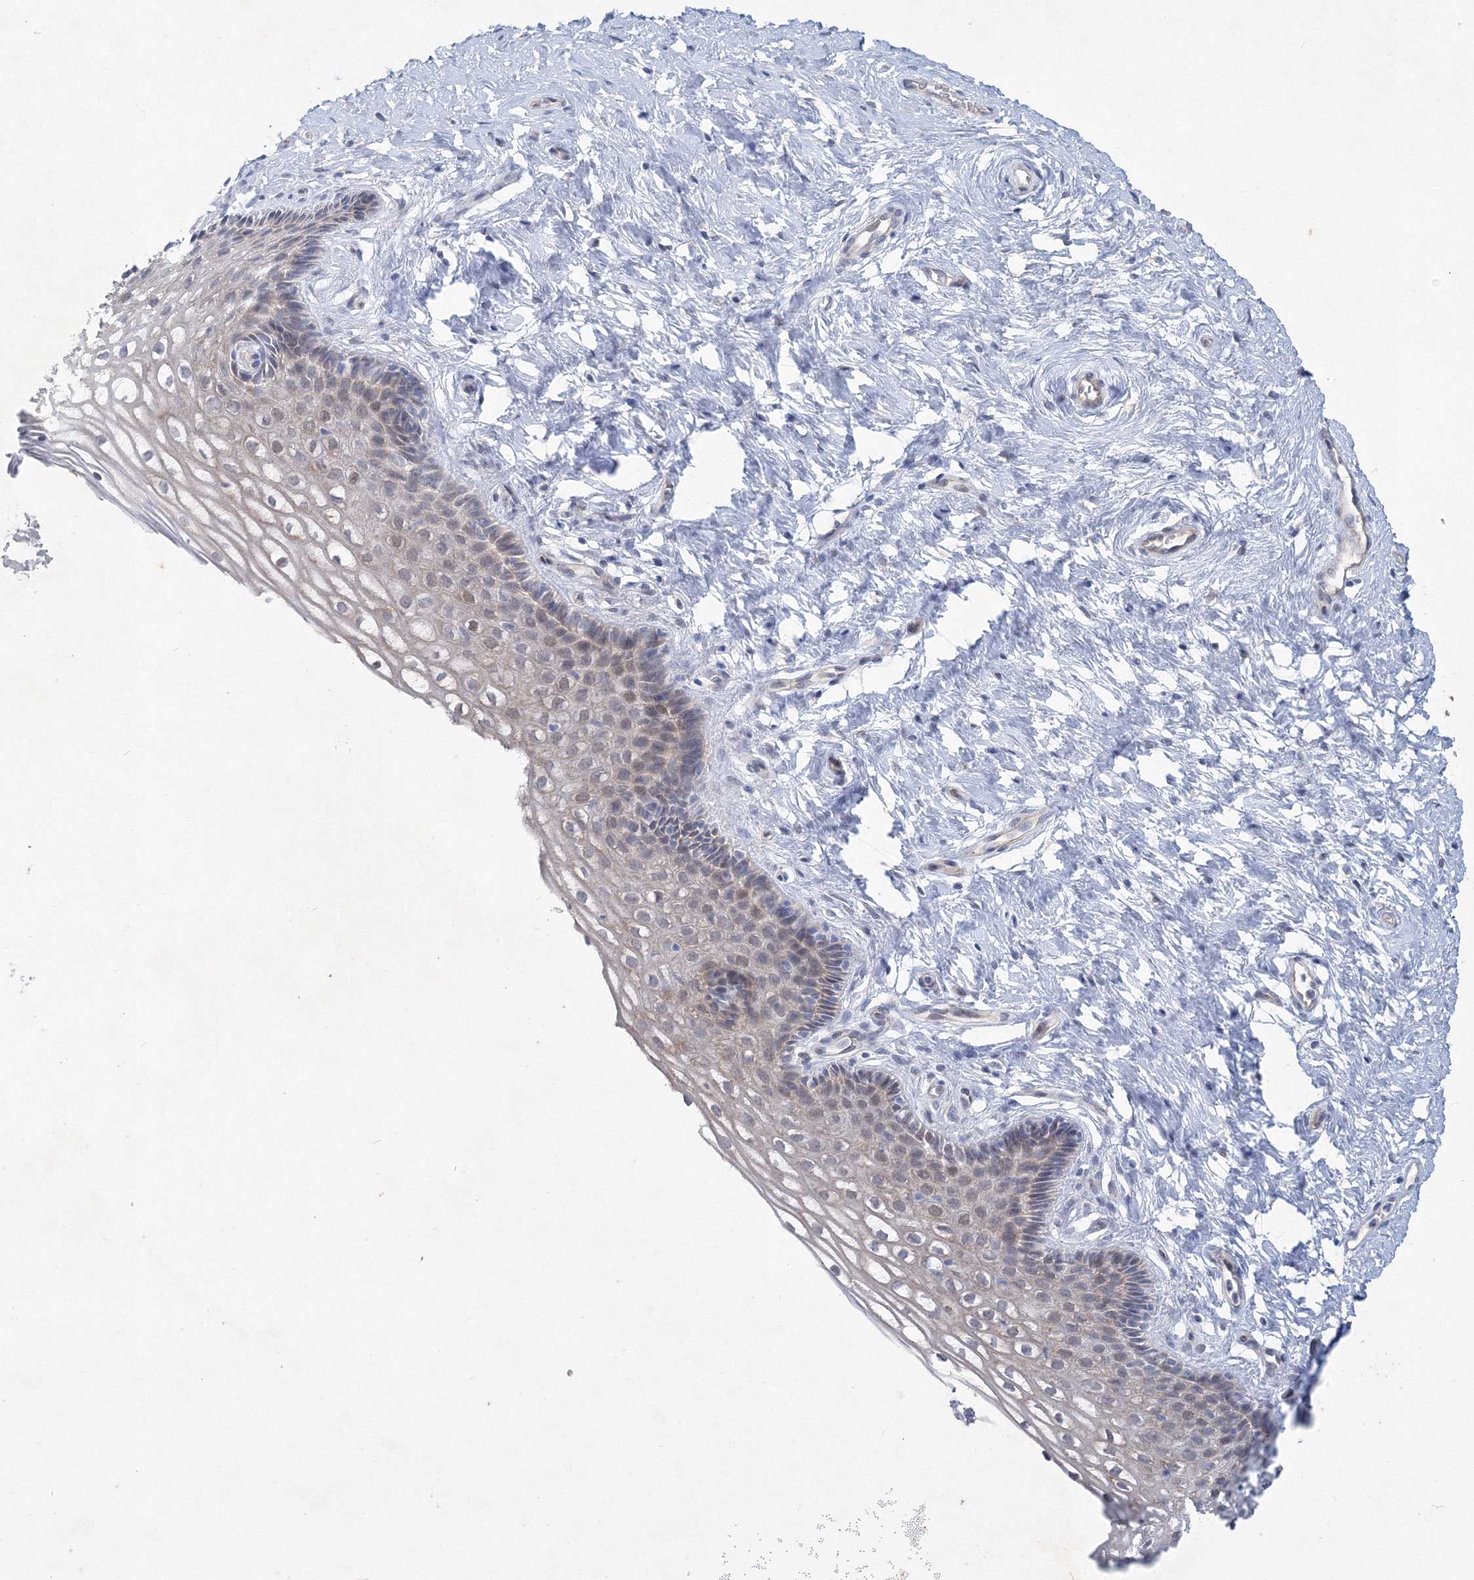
{"staining": {"intensity": "negative", "quantity": "none", "location": "none"}, "tissue": "cervix", "cell_type": "Glandular cells", "image_type": "normal", "snomed": [{"axis": "morphology", "description": "Normal tissue, NOS"}, {"axis": "topography", "description": "Cervix"}], "caption": "A high-resolution histopathology image shows immunohistochemistry (IHC) staining of benign cervix, which demonstrates no significant expression in glandular cells.", "gene": "TANC1", "patient": {"sex": "female", "age": 33}}